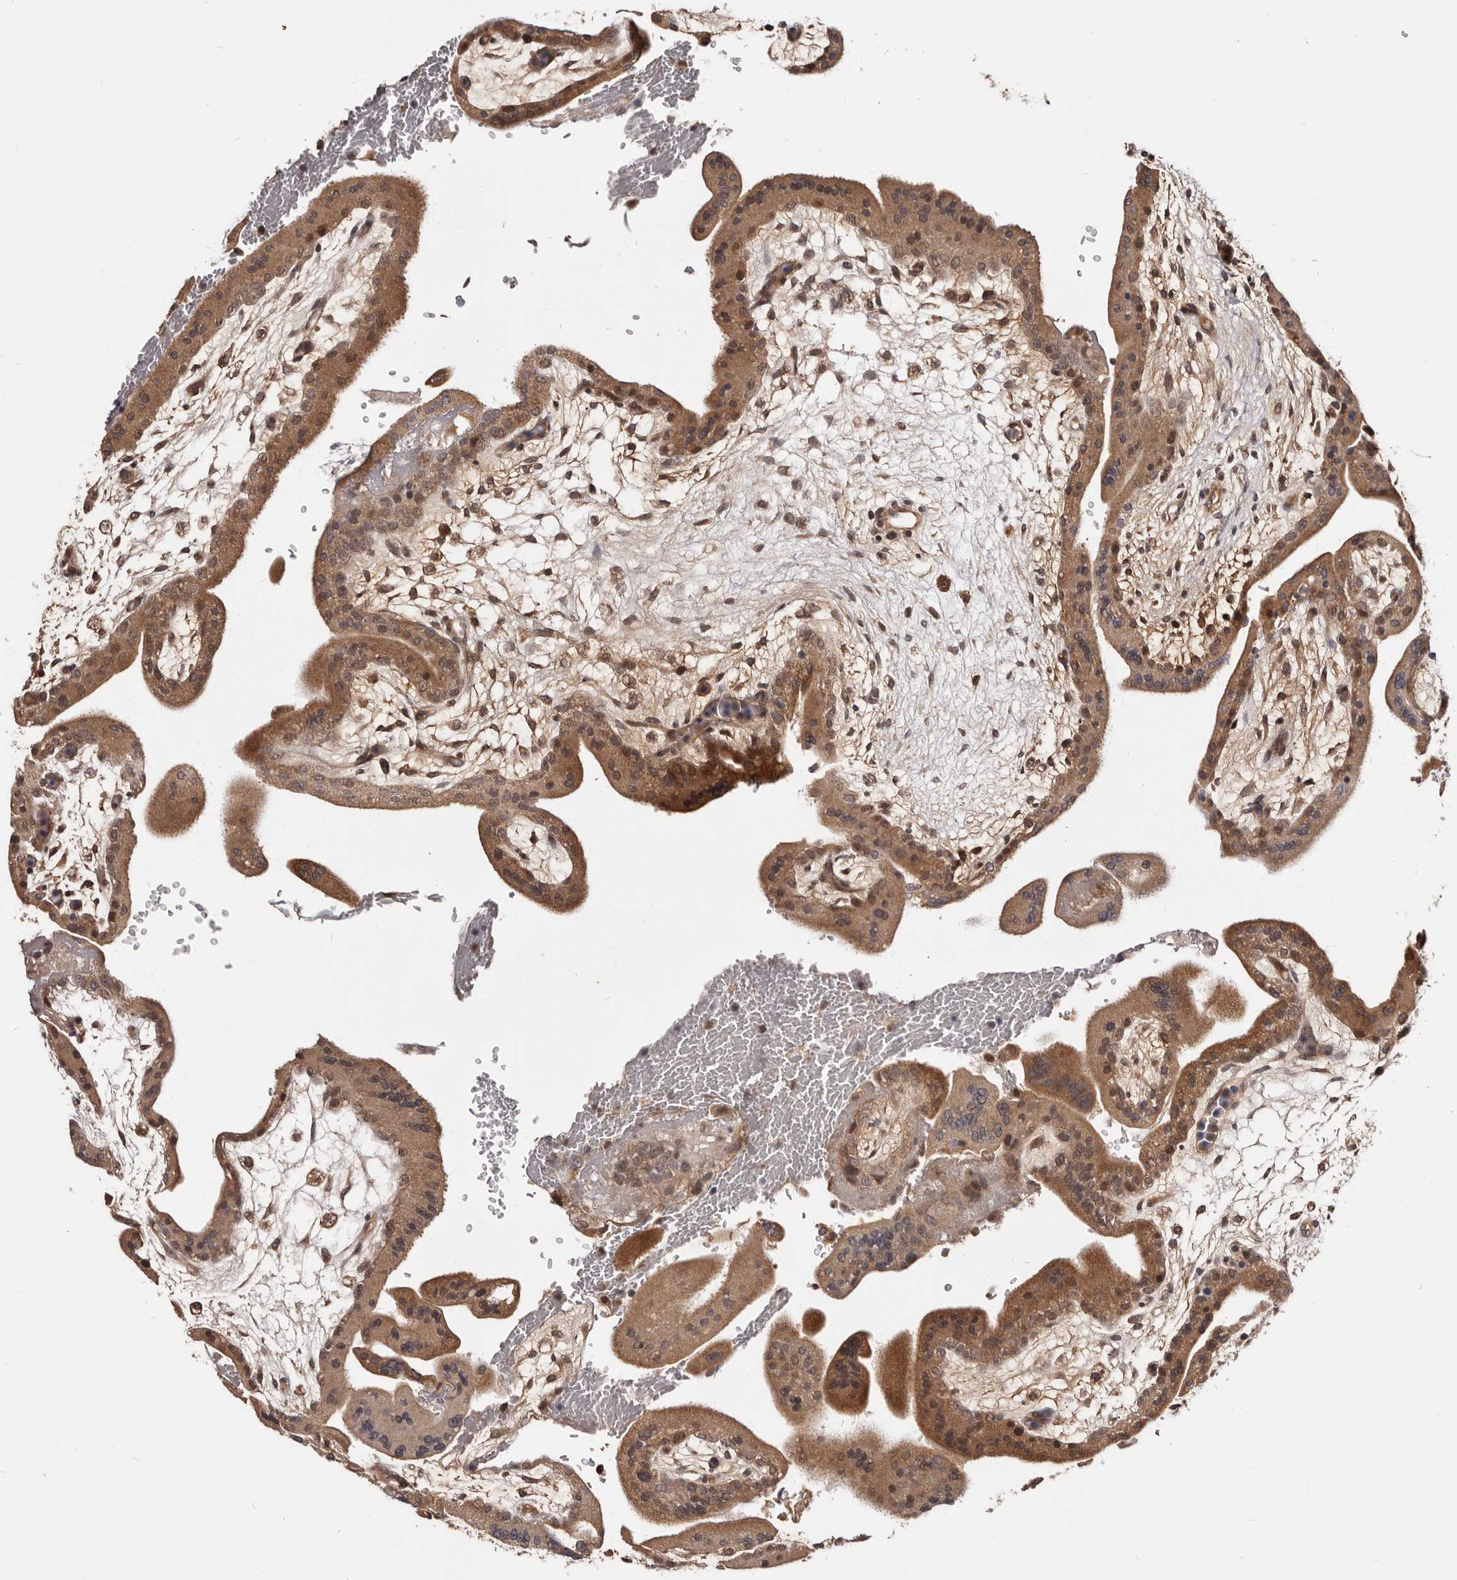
{"staining": {"intensity": "moderate", "quantity": ">75%", "location": "cytoplasmic/membranous"}, "tissue": "placenta", "cell_type": "Trophoblastic cells", "image_type": "normal", "snomed": [{"axis": "morphology", "description": "Normal tissue, NOS"}, {"axis": "topography", "description": "Placenta"}], "caption": "The image exhibits immunohistochemical staining of benign placenta. There is moderate cytoplasmic/membranous staining is identified in approximately >75% of trophoblastic cells.", "gene": "MDP1", "patient": {"sex": "female", "age": 35}}